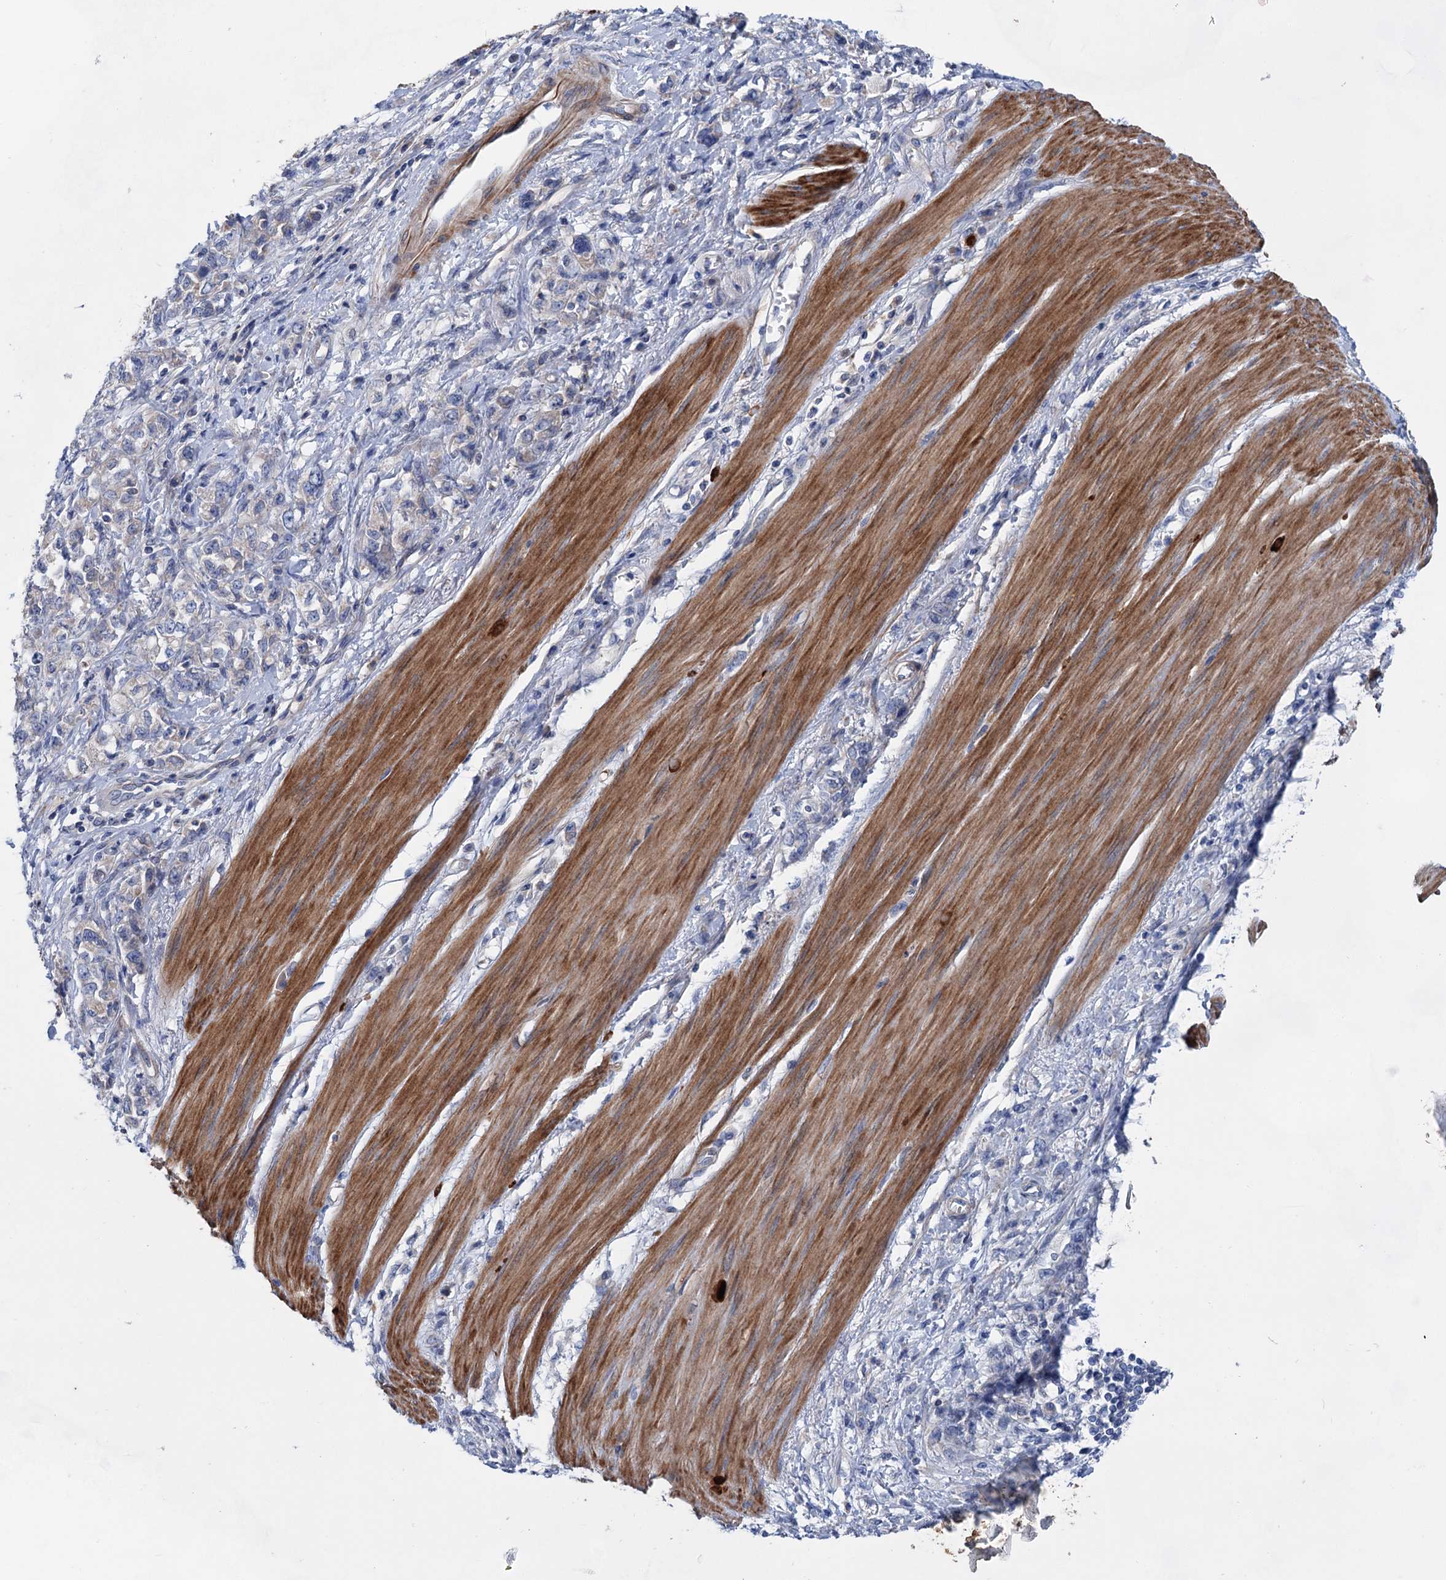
{"staining": {"intensity": "negative", "quantity": "none", "location": "none"}, "tissue": "stomach cancer", "cell_type": "Tumor cells", "image_type": "cancer", "snomed": [{"axis": "morphology", "description": "Adenocarcinoma, NOS"}, {"axis": "topography", "description": "Stomach"}], "caption": "Histopathology image shows no protein staining in tumor cells of stomach cancer (adenocarcinoma) tissue. The staining is performed using DAB (3,3'-diaminobenzidine) brown chromogen with nuclei counter-stained in using hematoxylin.", "gene": "GPR155", "patient": {"sex": "female", "age": 76}}